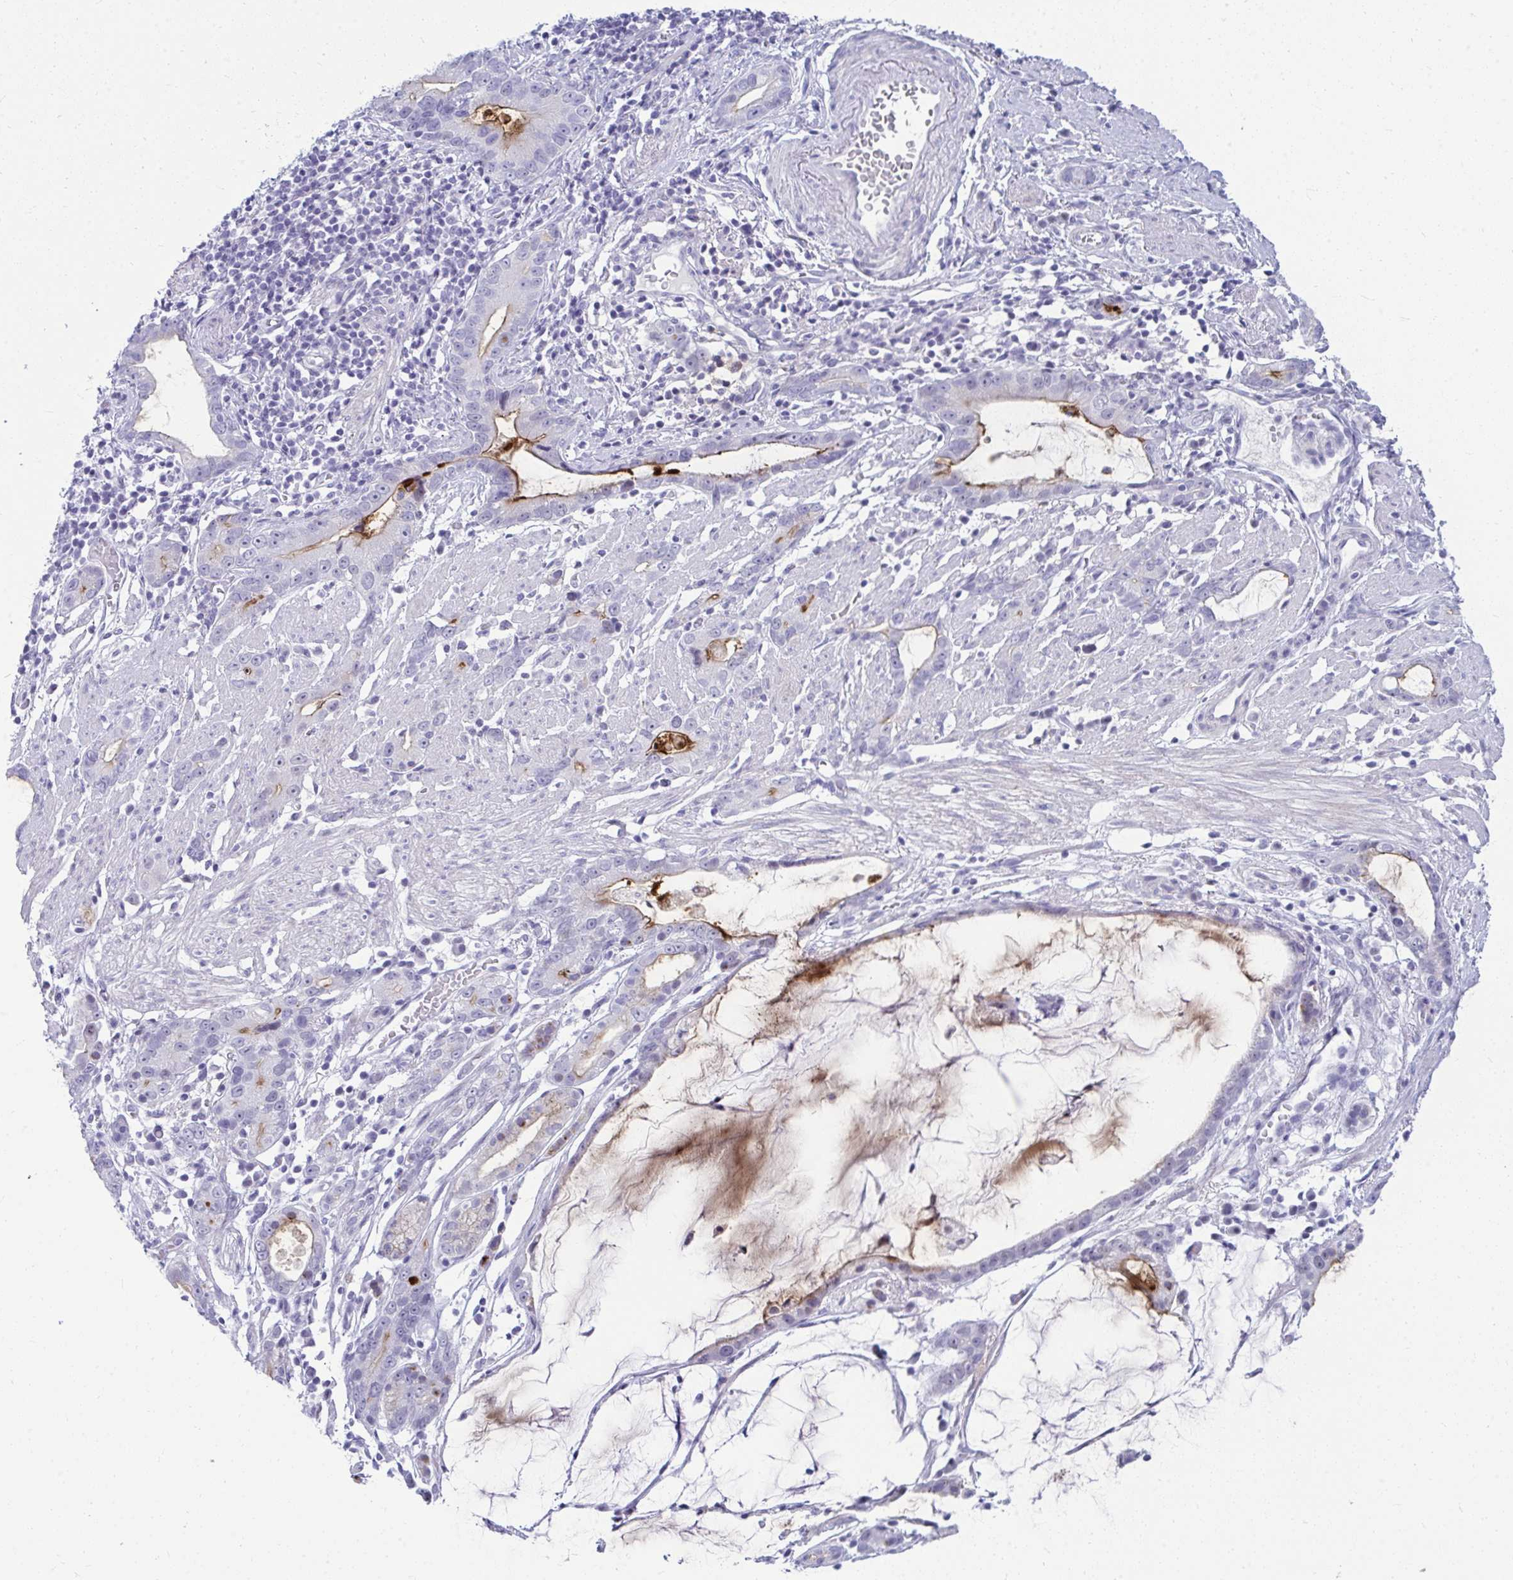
{"staining": {"intensity": "strong", "quantity": "<25%", "location": "cytoplasmic/membranous"}, "tissue": "stomach cancer", "cell_type": "Tumor cells", "image_type": "cancer", "snomed": [{"axis": "morphology", "description": "Adenocarcinoma, NOS"}, {"axis": "topography", "description": "Stomach"}], "caption": "Approximately <25% of tumor cells in stomach adenocarcinoma reveal strong cytoplasmic/membranous protein positivity as visualized by brown immunohistochemical staining.", "gene": "OR5F1", "patient": {"sex": "male", "age": 55}}